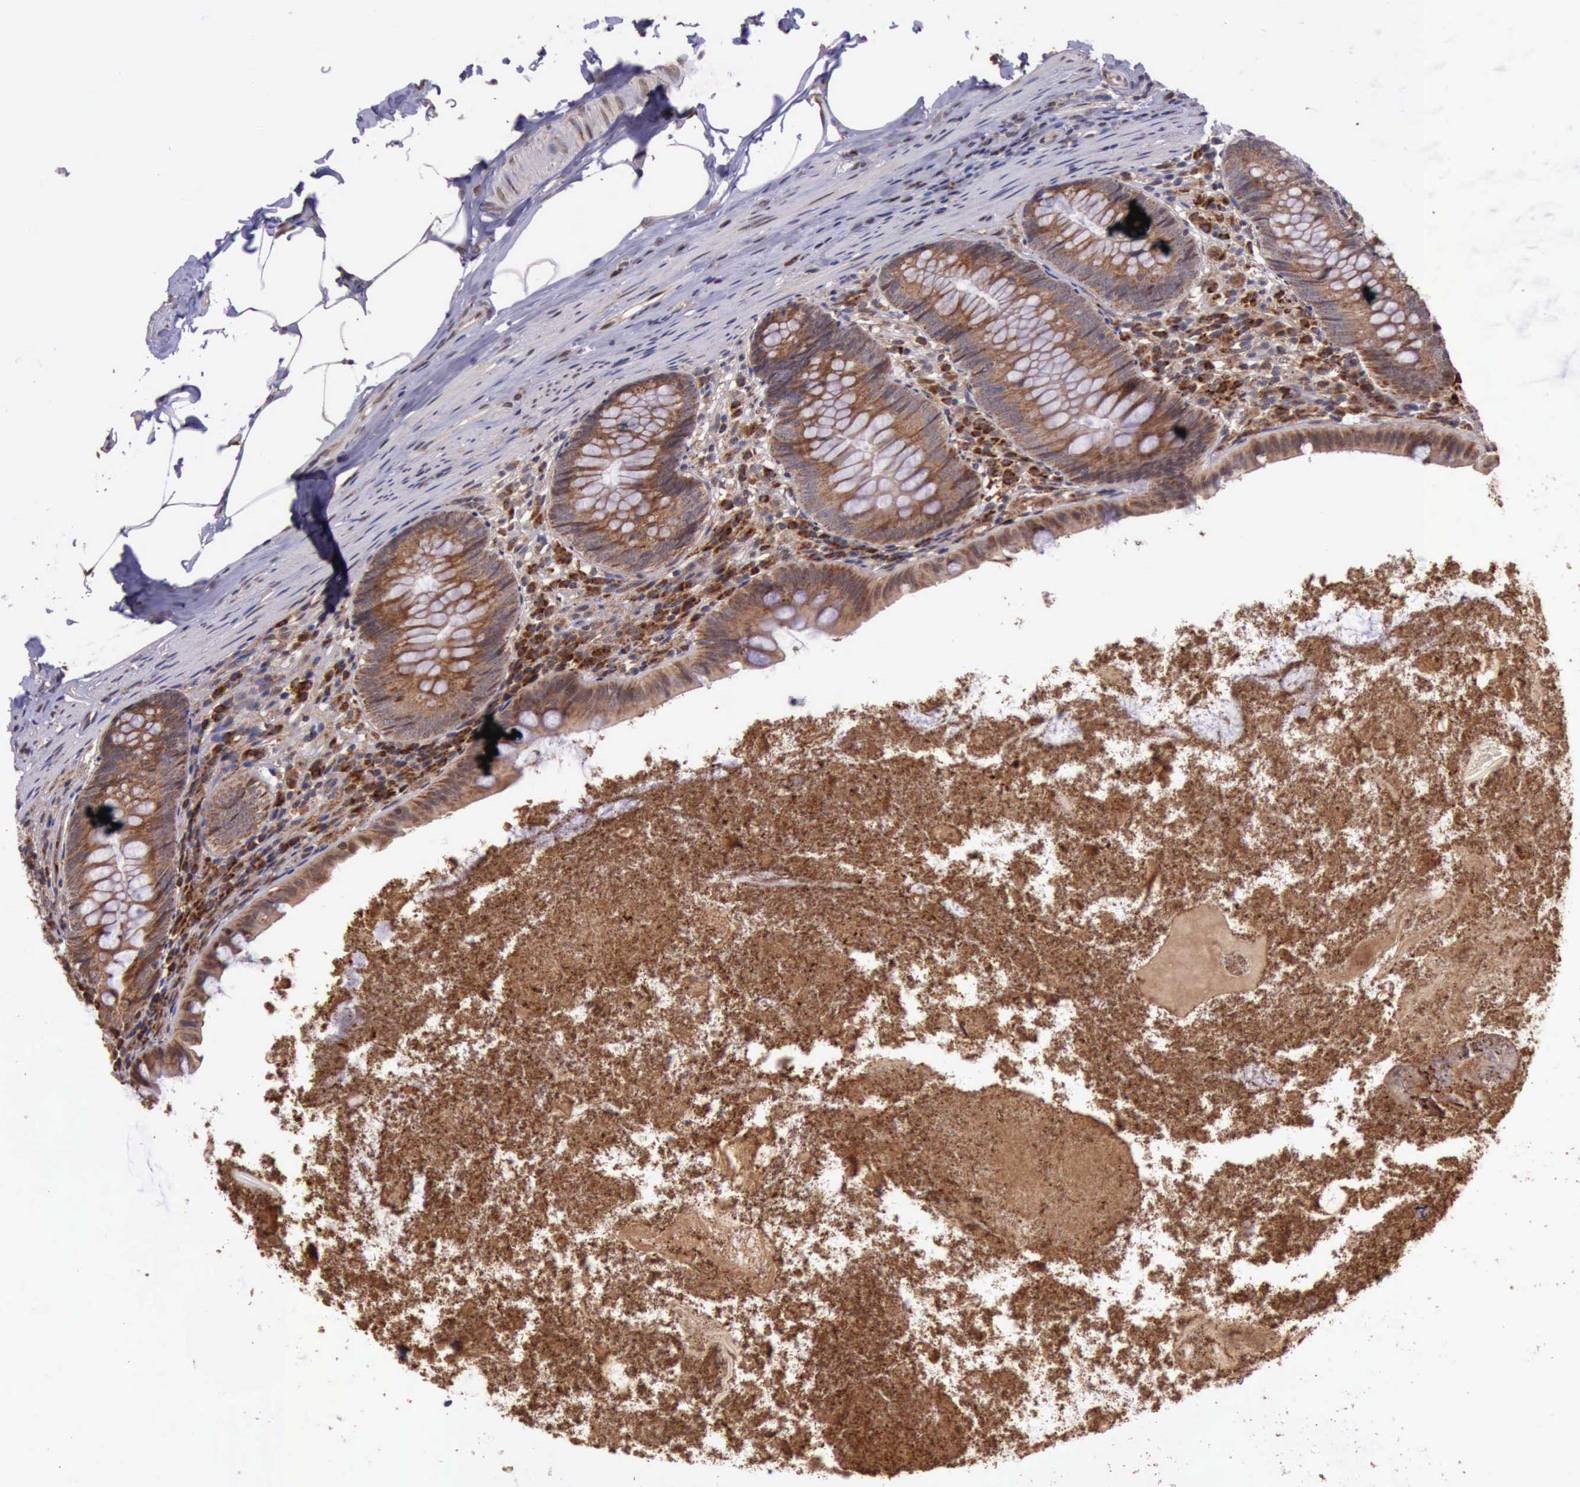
{"staining": {"intensity": "strong", "quantity": ">75%", "location": "cytoplasmic/membranous"}, "tissue": "appendix", "cell_type": "Glandular cells", "image_type": "normal", "snomed": [{"axis": "morphology", "description": "Normal tissue, NOS"}, {"axis": "topography", "description": "Appendix"}], "caption": "A micrograph of appendix stained for a protein demonstrates strong cytoplasmic/membranous brown staining in glandular cells.", "gene": "ARMCX3", "patient": {"sex": "female", "age": 82}}